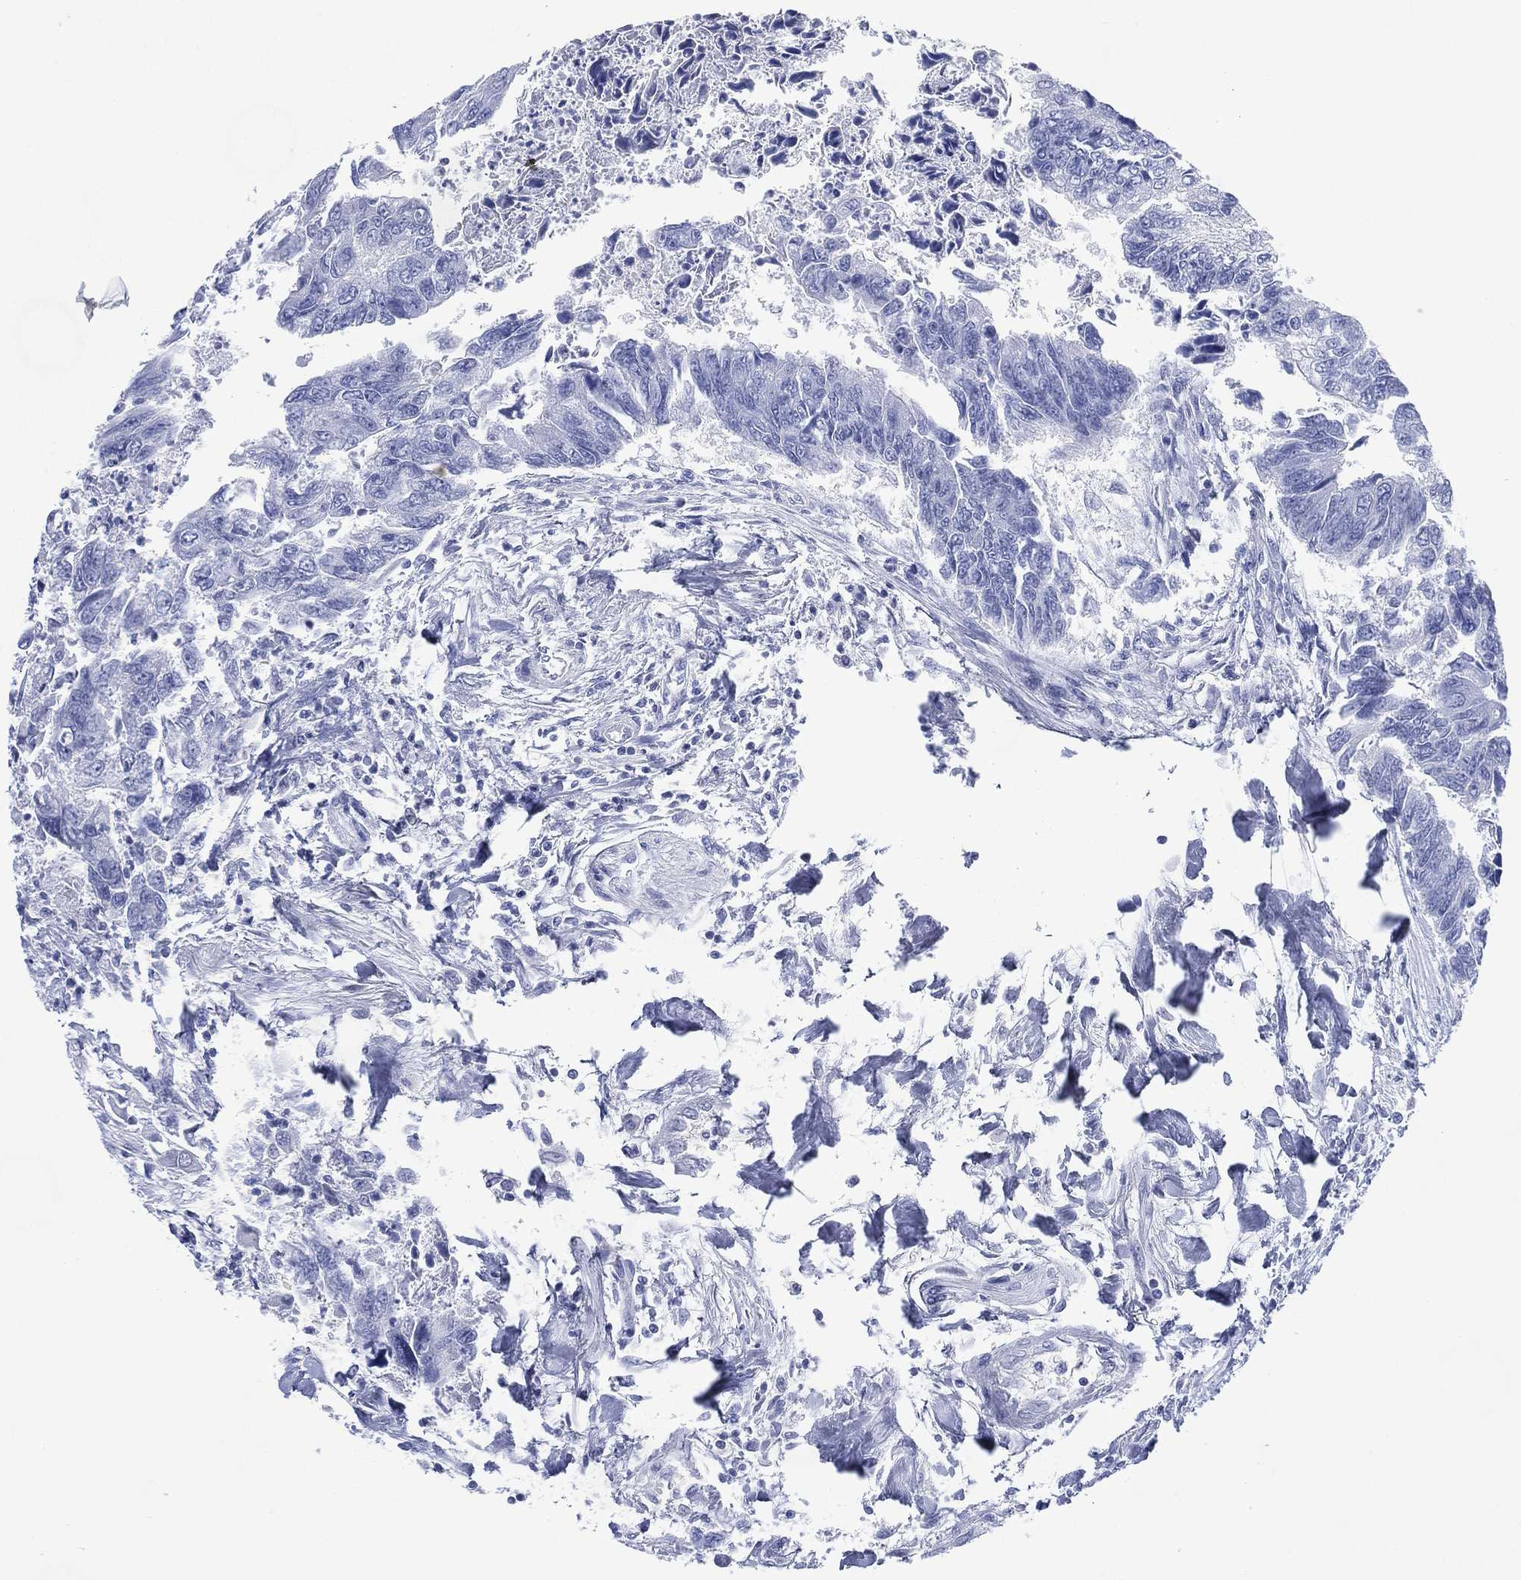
{"staining": {"intensity": "negative", "quantity": "none", "location": "none"}, "tissue": "colorectal cancer", "cell_type": "Tumor cells", "image_type": "cancer", "snomed": [{"axis": "morphology", "description": "Adenocarcinoma, NOS"}, {"axis": "topography", "description": "Colon"}], "caption": "This is an immunohistochemistry micrograph of human colorectal cancer. There is no expression in tumor cells.", "gene": "TMEM247", "patient": {"sex": "female", "age": 65}}